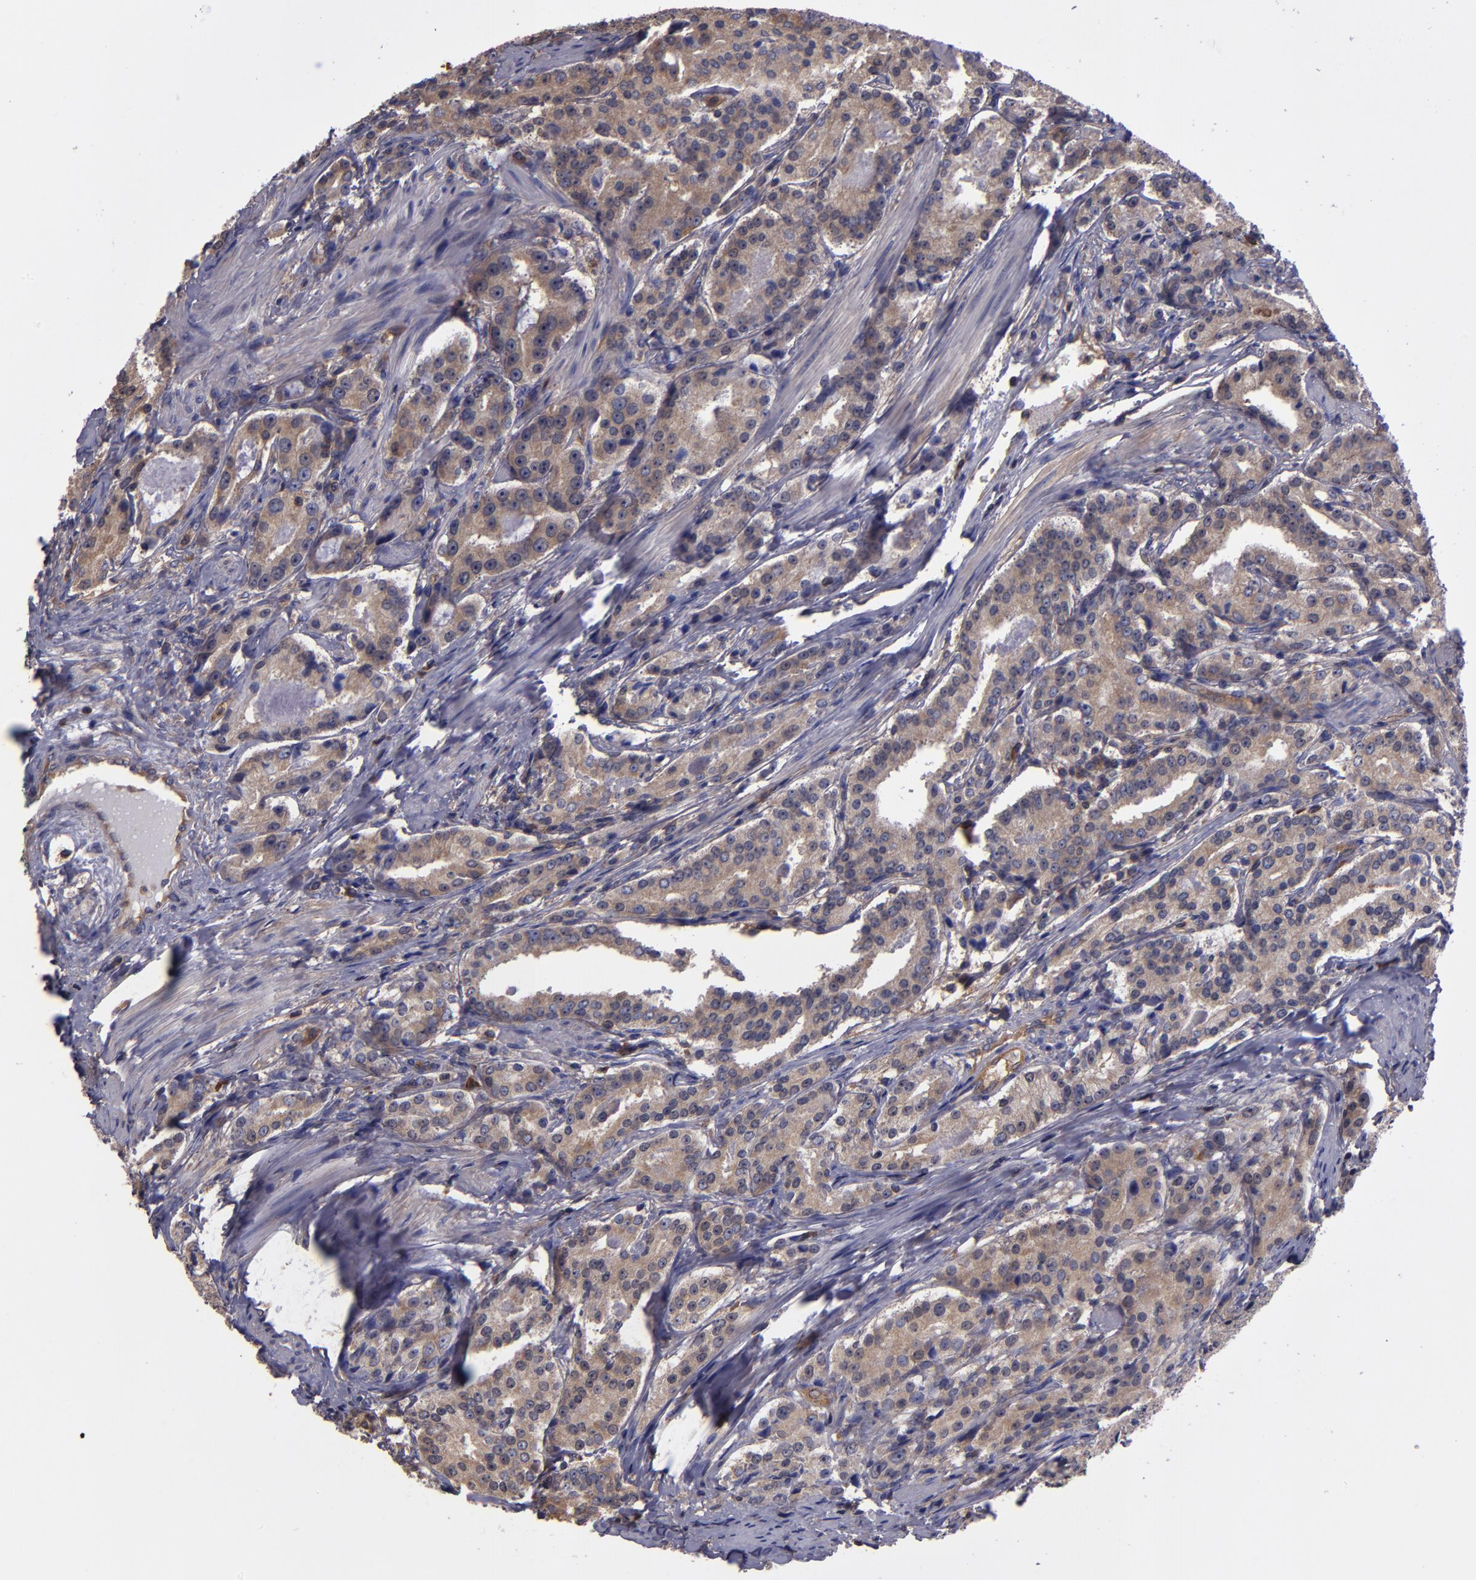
{"staining": {"intensity": "moderate", "quantity": ">75%", "location": "cytoplasmic/membranous"}, "tissue": "prostate cancer", "cell_type": "Tumor cells", "image_type": "cancer", "snomed": [{"axis": "morphology", "description": "Adenocarcinoma, Medium grade"}, {"axis": "topography", "description": "Prostate"}], "caption": "Tumor cells exhibit moderate cytoplasmic/membranous expression in approximately >75% of cells in prostate cancer (medium-grade adenocarcinoma).", "gene": "CARS1", "patient": {"sex": "male", "age": 72}}